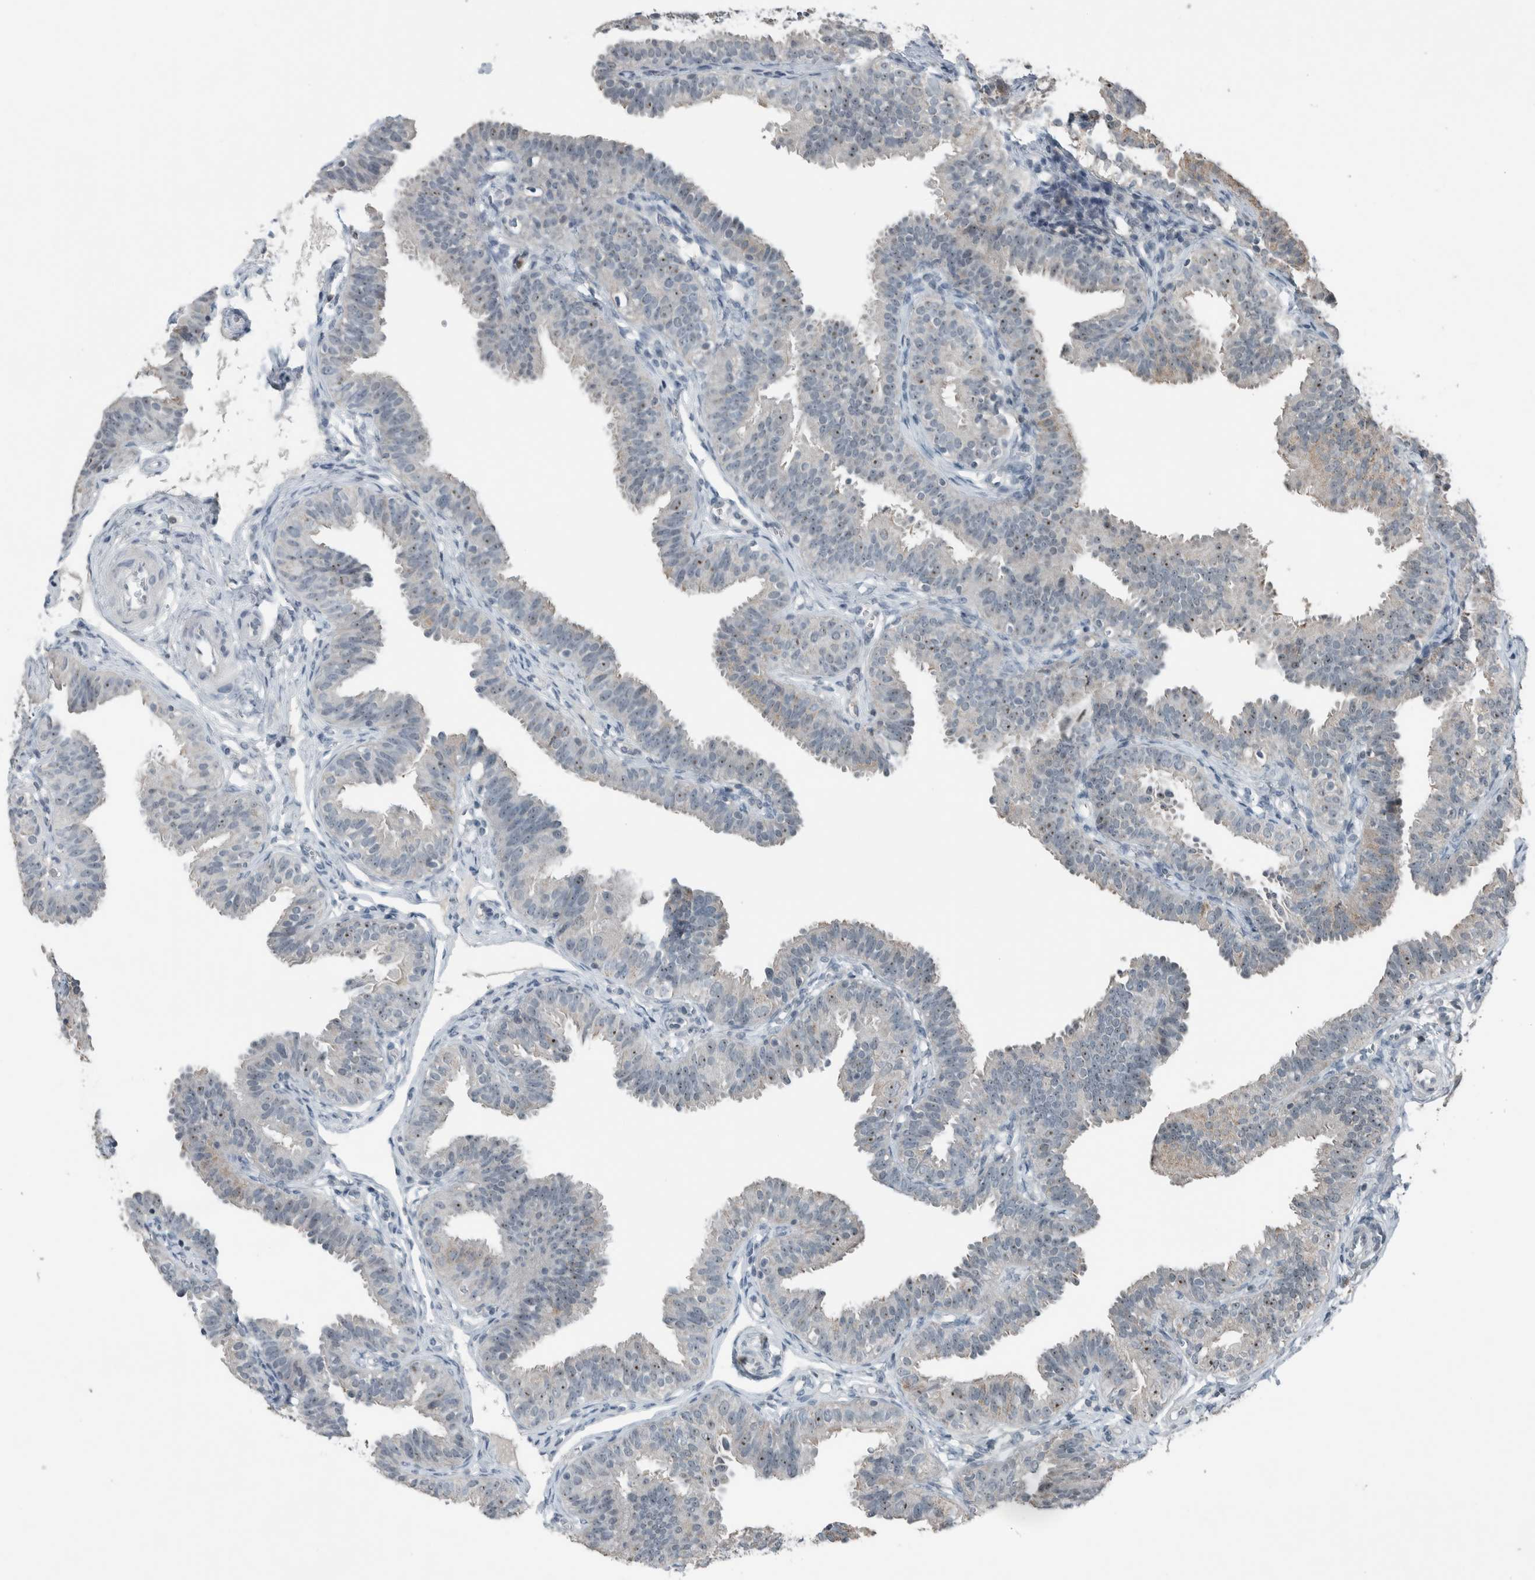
{"staining": {"intensity": "weak", "quantity": "25%-75%", "location": "nuclear"}, "tissue": "fallopian tube", "cell_type": "Glandular cells", "image_type": "normal", "snomed": [{"axis": "morphology", "description": "Normal tissue, NOS"}, {"axis": "topography", "description": "Fallopian tube"}], "caption": "DAB immunohistochemical staining of normal human fallopian tube shows weak nuclear protein staining in about 25%-75% of glandular cells.", "gene": "RPF1", "patient": {"sex": "female", "age": 35}}